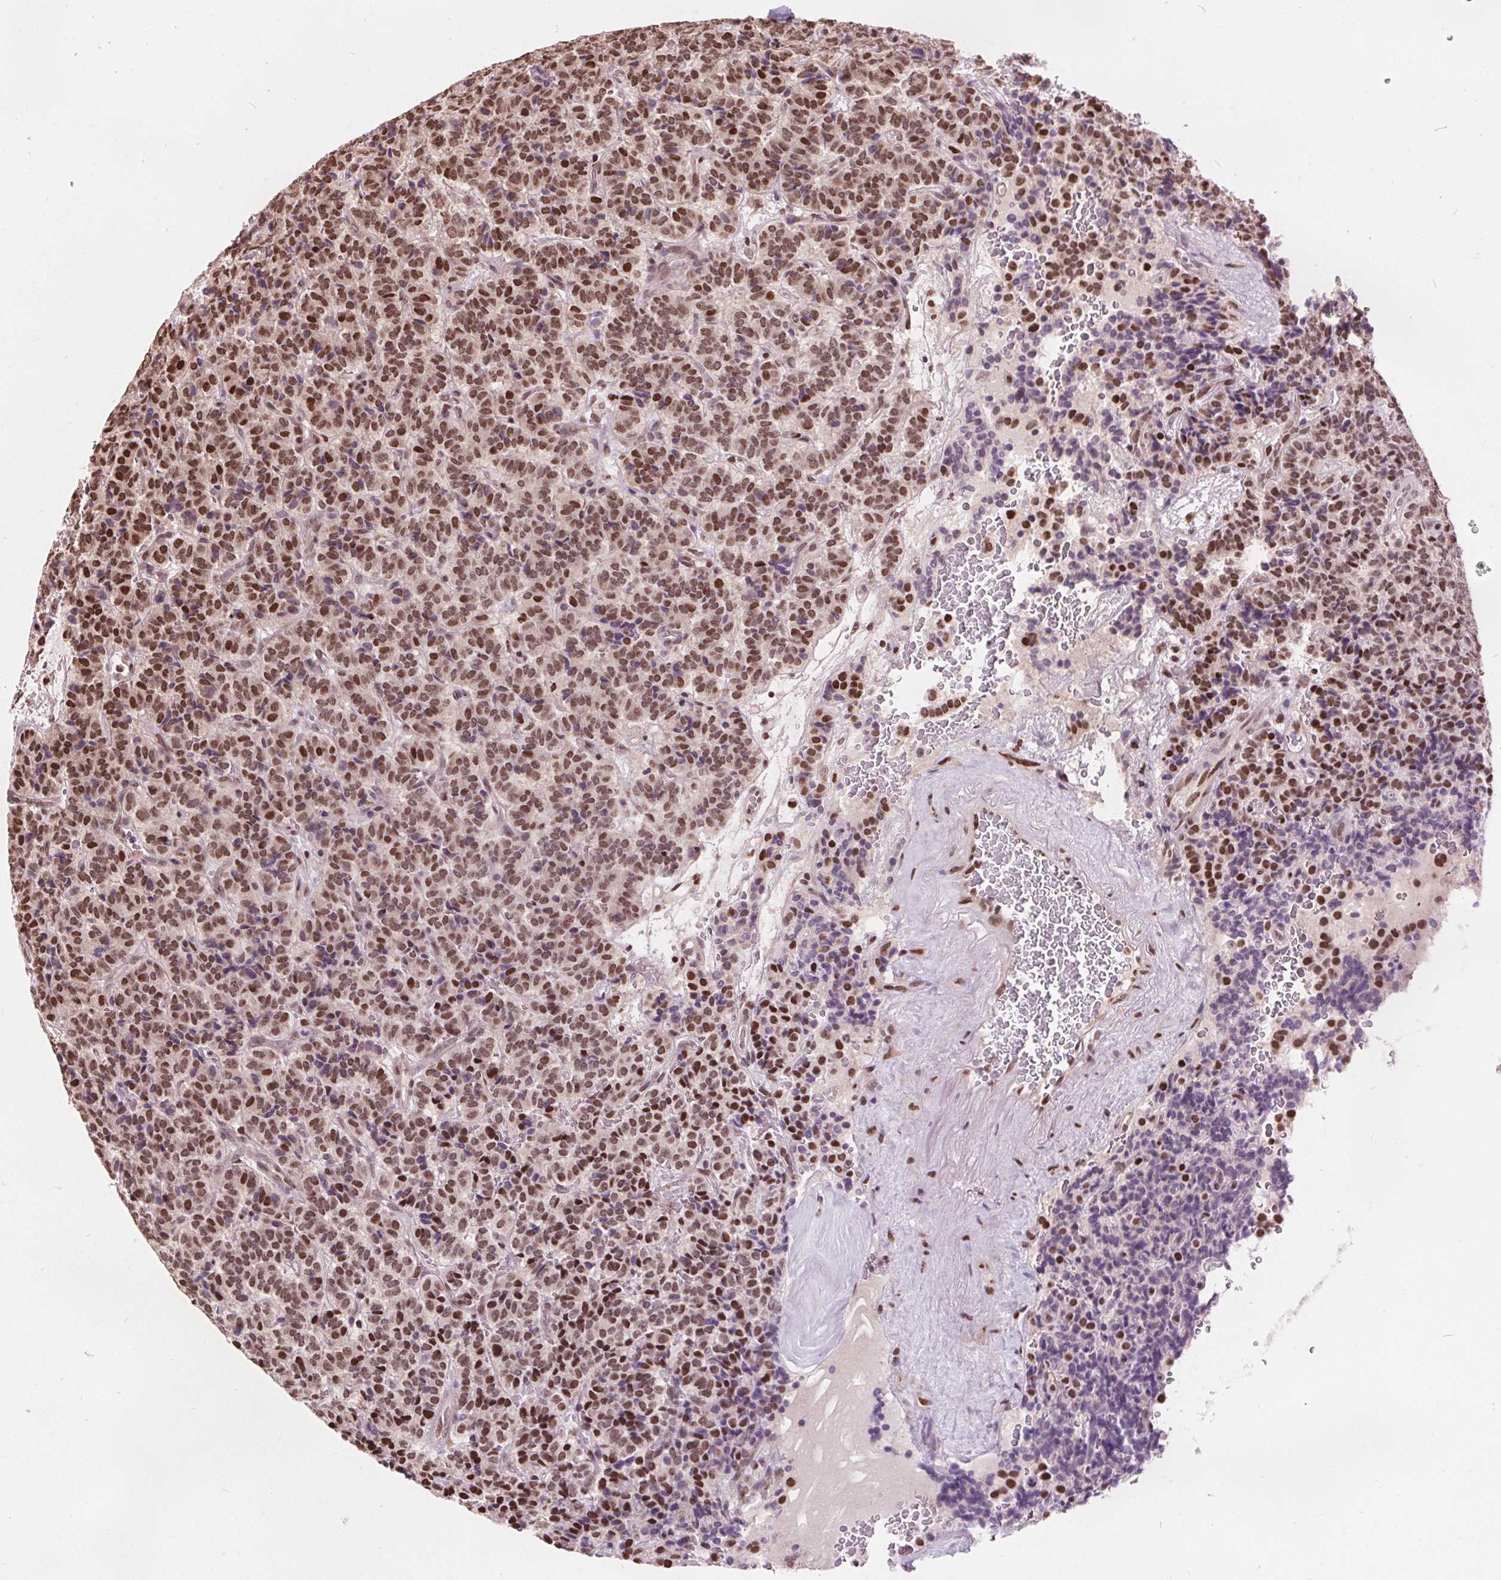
{"staining": {"intensity": "moderate", "quantity": ">75%", "location": "nuclear"}, "tissue": "carcinoid", "cell_type": "Tumor cells", "image_type": "cancer", "snomed": [{"axis": "morphology", "description": "Carcinoid, malignant, NOS"}, {"axis": "topography", "description": "Pancreas"}], "caption": "Moderate nuclear staining is appreciated in about >75% of tumor cells in carcinoid (malignant).", "gene": "ISLR2", "patient": {"sex": "male", "age": 36}}